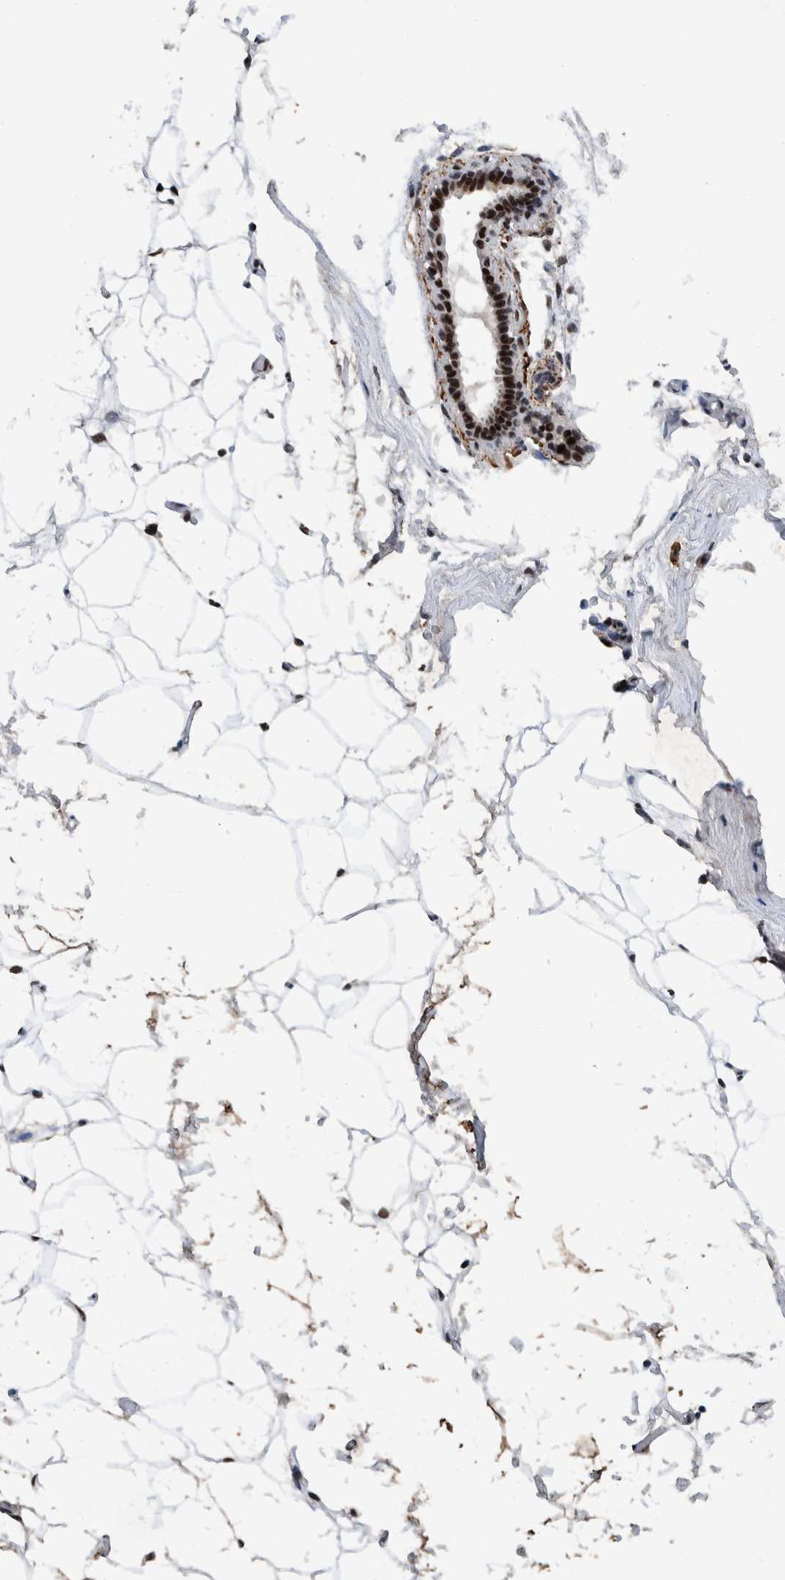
{"staining": {"intensity": "moderate", "quantity": ">75%", "location": "nuclear"}, "tissue": "adipose tissue", "cell_type": "Adipocytes", "image_type": "normal", "snomed": [{"axis": "morphology", "description": "Normal tissue, NOS"}, {"axis": "topography", "description": "Breast"}, {"axis": "topography", "description": "Soft tissue"}], "caption": "Immunohistochemical staining of unremarkable adipose tissue reveals >75% levels of moderate nuclear protein positivity in about >75% of adipocytes. The protein of interest is stained brown, and the nuclei are stained in blue (DAB (3,3'-diaminobenzidine) IHC with brightfield microscopy, high magnification).", "gene": "TAF10", "patient": {"sex": "female", "age": 75}}